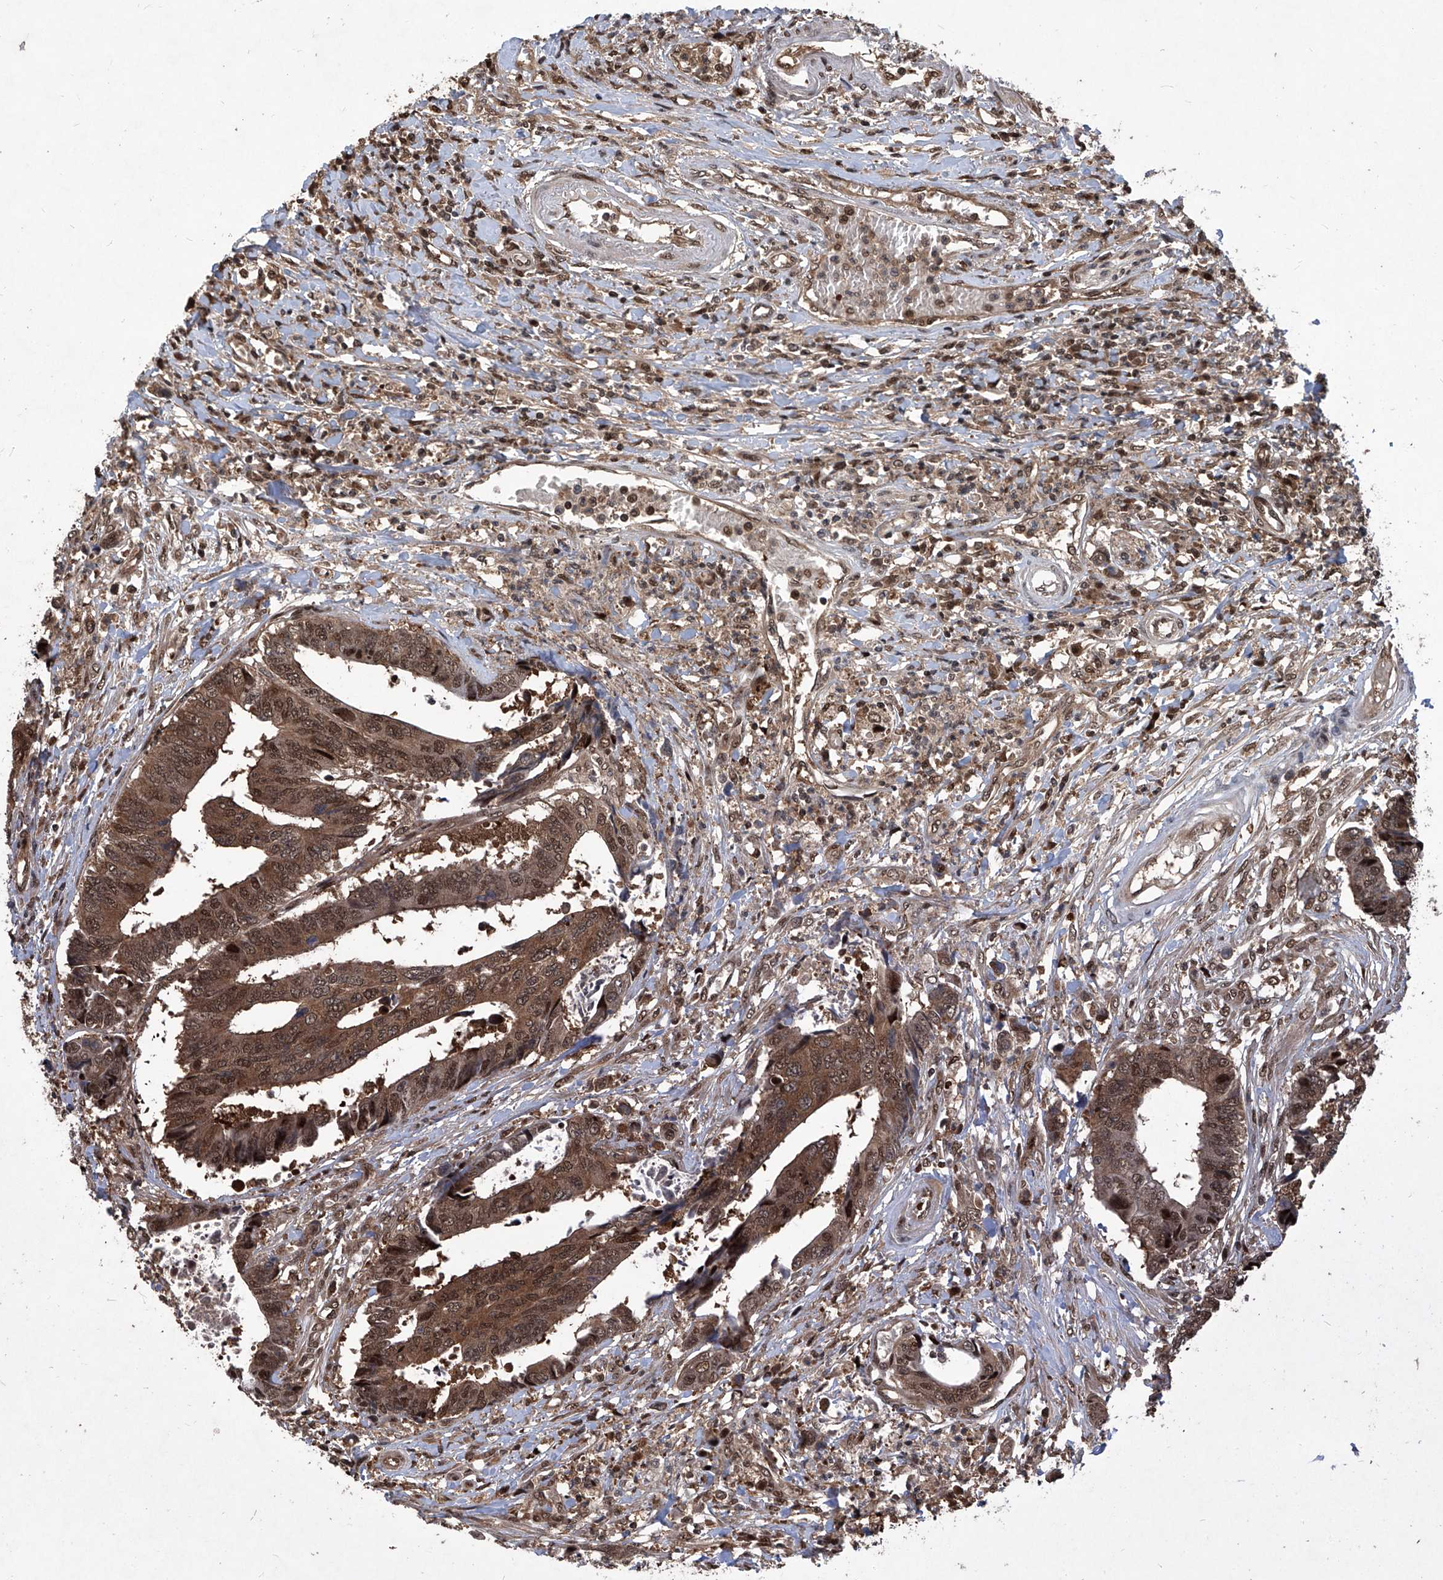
{"staining": {"intensity": "moderate", "quantity": ">75%", "location": "cytoplasmic/membranous,nuclear"}, "tissue": "colorectal cancer", "cell_type": "Tumor cells", "image_type": "cancer", "snomed": [{"axis": "morphology", "description": "Adenocarcinoma, NOS"}, {"axis": "topography", "description": "Rectum"}], "caption": "High-power microscopy captured an immunohistochemistry (IHC) histopathology image of colorectal cancer (adenocarcinoma), revealing moderate cytoplasmic/membranous and nuclear expression in approximately >75% of tumor cells. The staining is performed using DAB (3,3'-diaminobenzidine) brown chromogen to label protein expression. The nuclei are counter-stained blue using hematoxylin.", "gene": "PSMB1", "patient": {"sex": "male", "age": 84}}